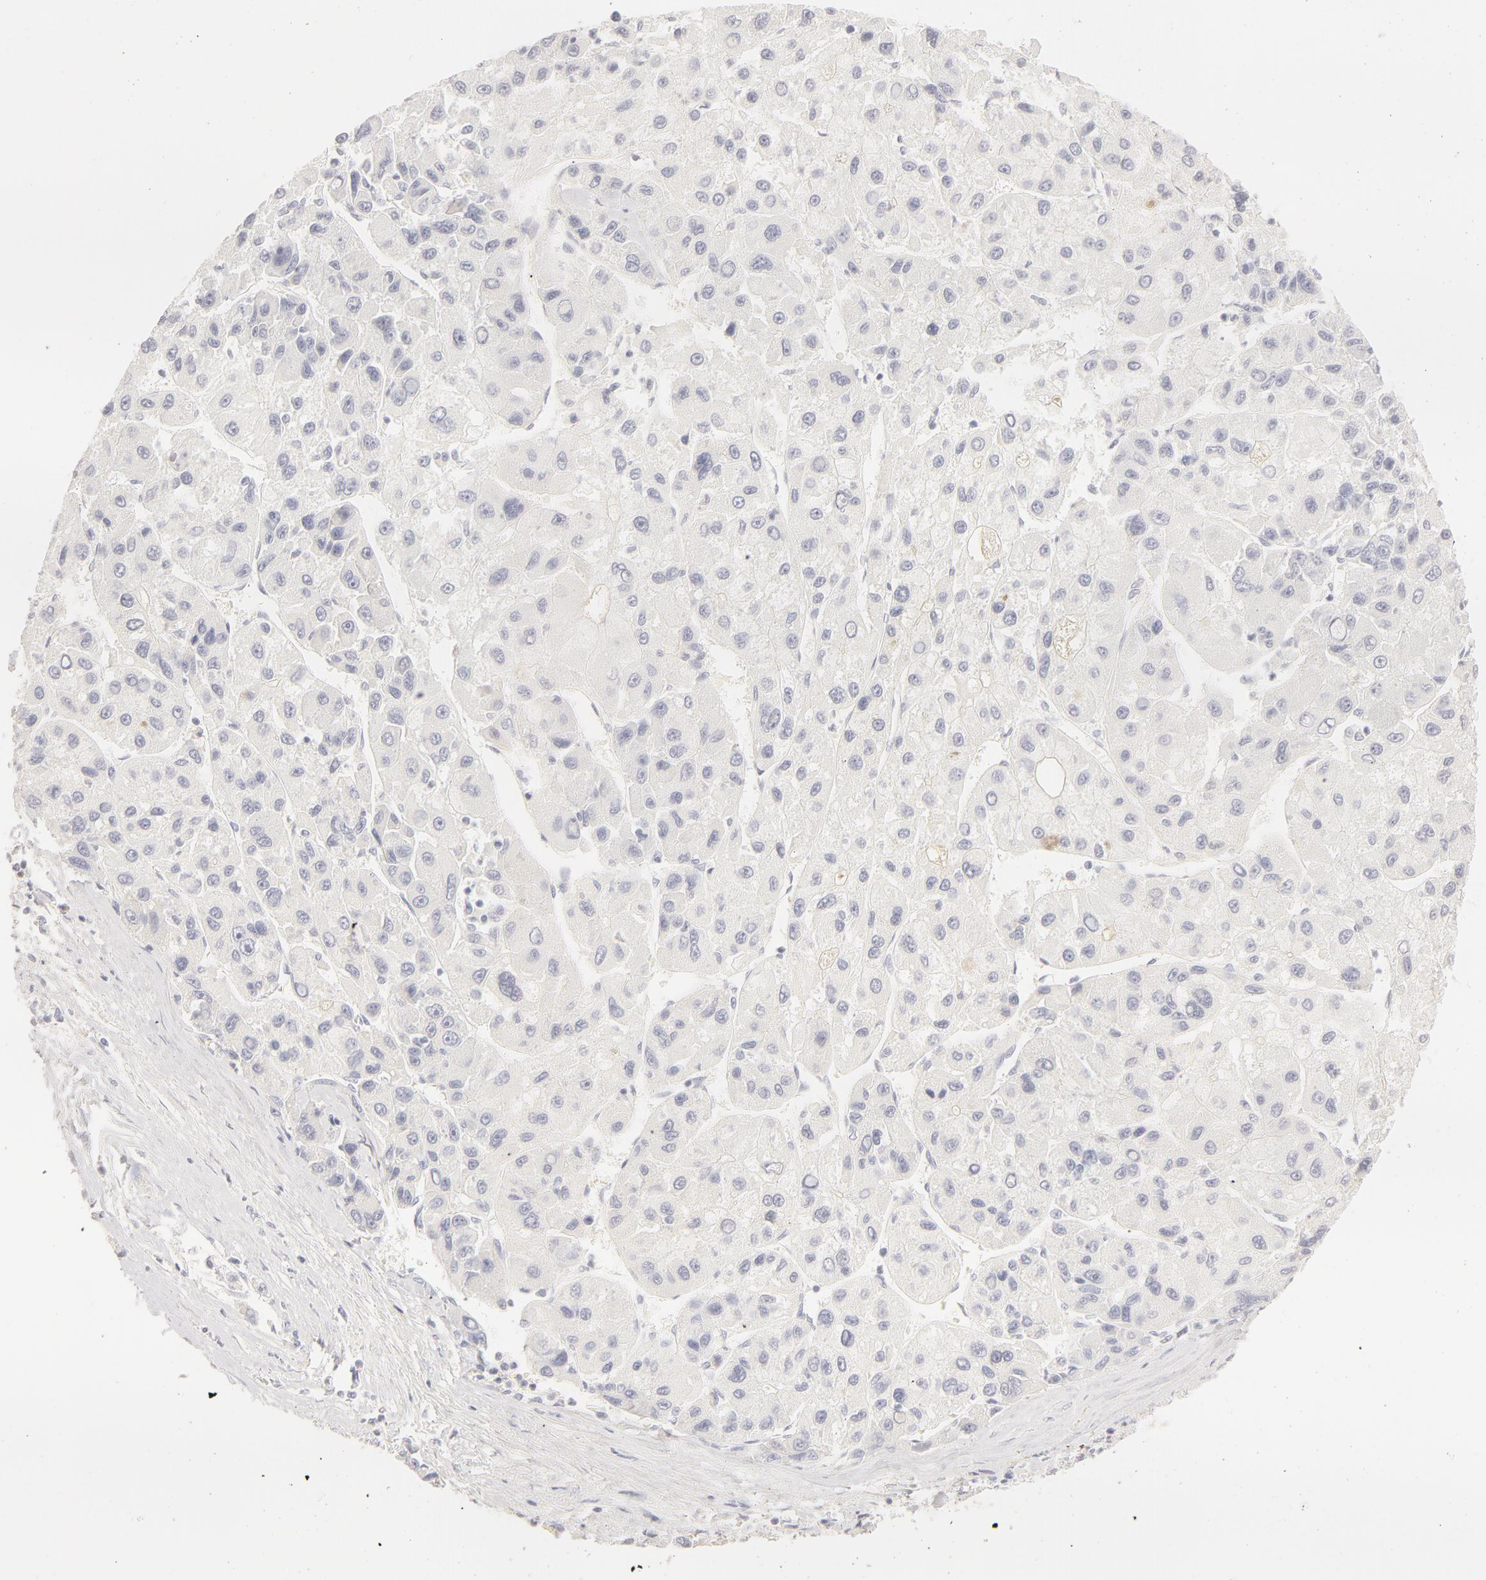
{"staining": {"intensity": "negative", "quantity": "none", "location": "none"}, "tissue": "liver cancer", "cell_type": "Tumor cells", "image_type": "cancer", "snomed": [{"axis": "morphology", "description": "Carcinoma, Hepatocellular, NOS"}, {"axis": "topography", "description": "Liver"}], "caption": "IHC histopathology image of human hepatocellular carcinoma (liver) stained for a protein (brown), which exhibits no positivity in tumor cells.", "gene": "LGALS7B", "patient": {"sex": "male", "age": 64}}